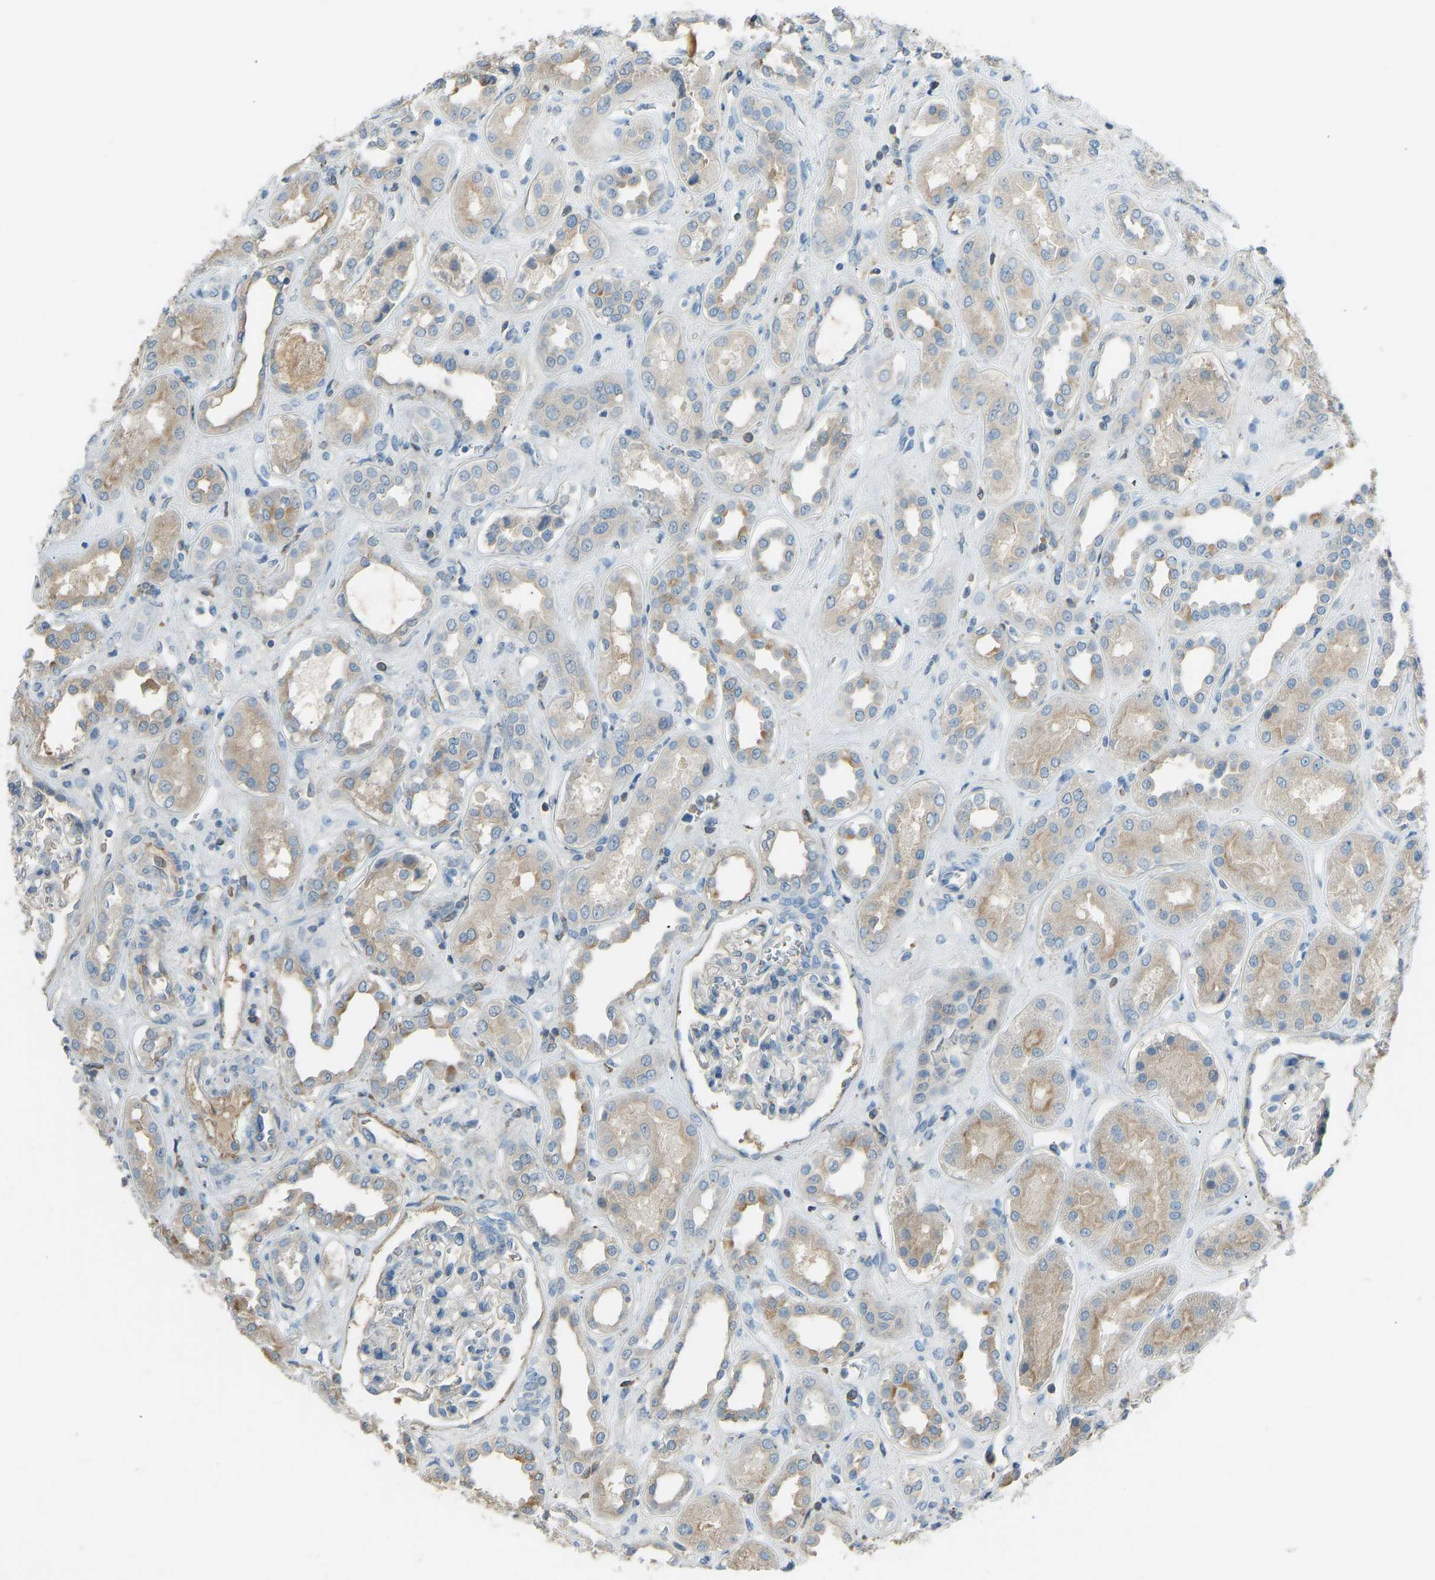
{"staining": {"intensity": "negative", "quantity": "none", "location": "none"}, "tissue": "kidney", "cell_type": "Cells in glomeruli", "image_type": "normal", "snomed": [{"axis": "morphology", "description": "Normal tissue, NOS"}, {"axis": "topography", "description": "Kidney"}], "caption": "The photomicrograph shows no significant expression in cells in glomeruli of kidney. The staining is performed using DAB brown chromogen with nuclei counter-stained in using hematoxylin.", "gene": "FBLN2", "patient": {"sex": "male", "age": 59}}